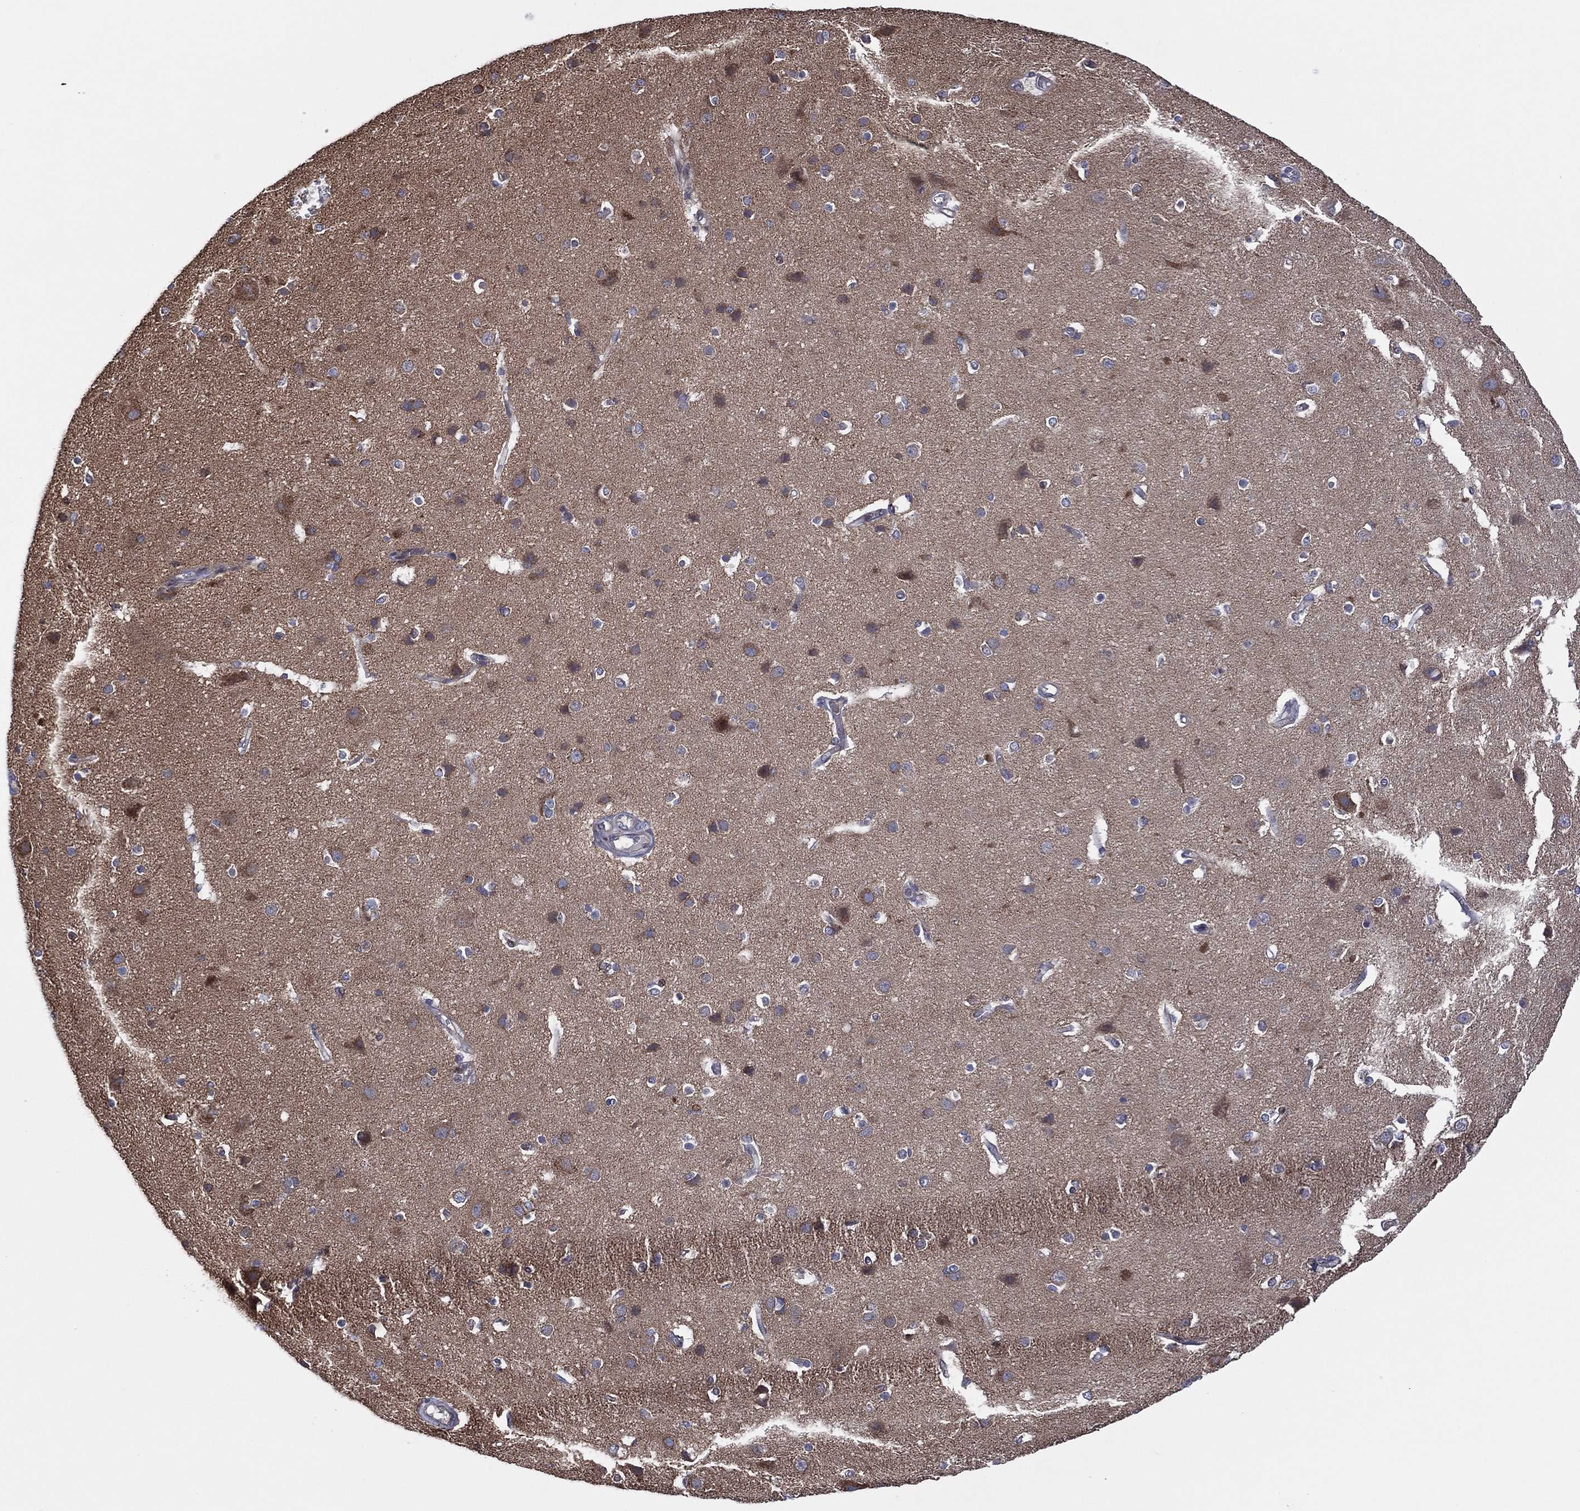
{"staining": {"intensity": "negative", "quantity": "none", "location": "none"}, "tissue": "cerebral cortex", "cell_type": "Endothelial cells", "image_type": "normal", "snomed": [{"axis": "morphology", "description": "Normal tissue, NOS"}, {"axis": "topography", "description": "Cerebral cortex"}], "caption": "Immunohistochemistry (IHC) image of normal cerebral cortex: cerebral cortex stained with DAB displays no significant protein staining in endothelial cells. (DAB (3,3'-diaminobenzidine) IHC, high magnification).", "gene": "PIDD1", "patient": {"sex": "male", "age": 37}}